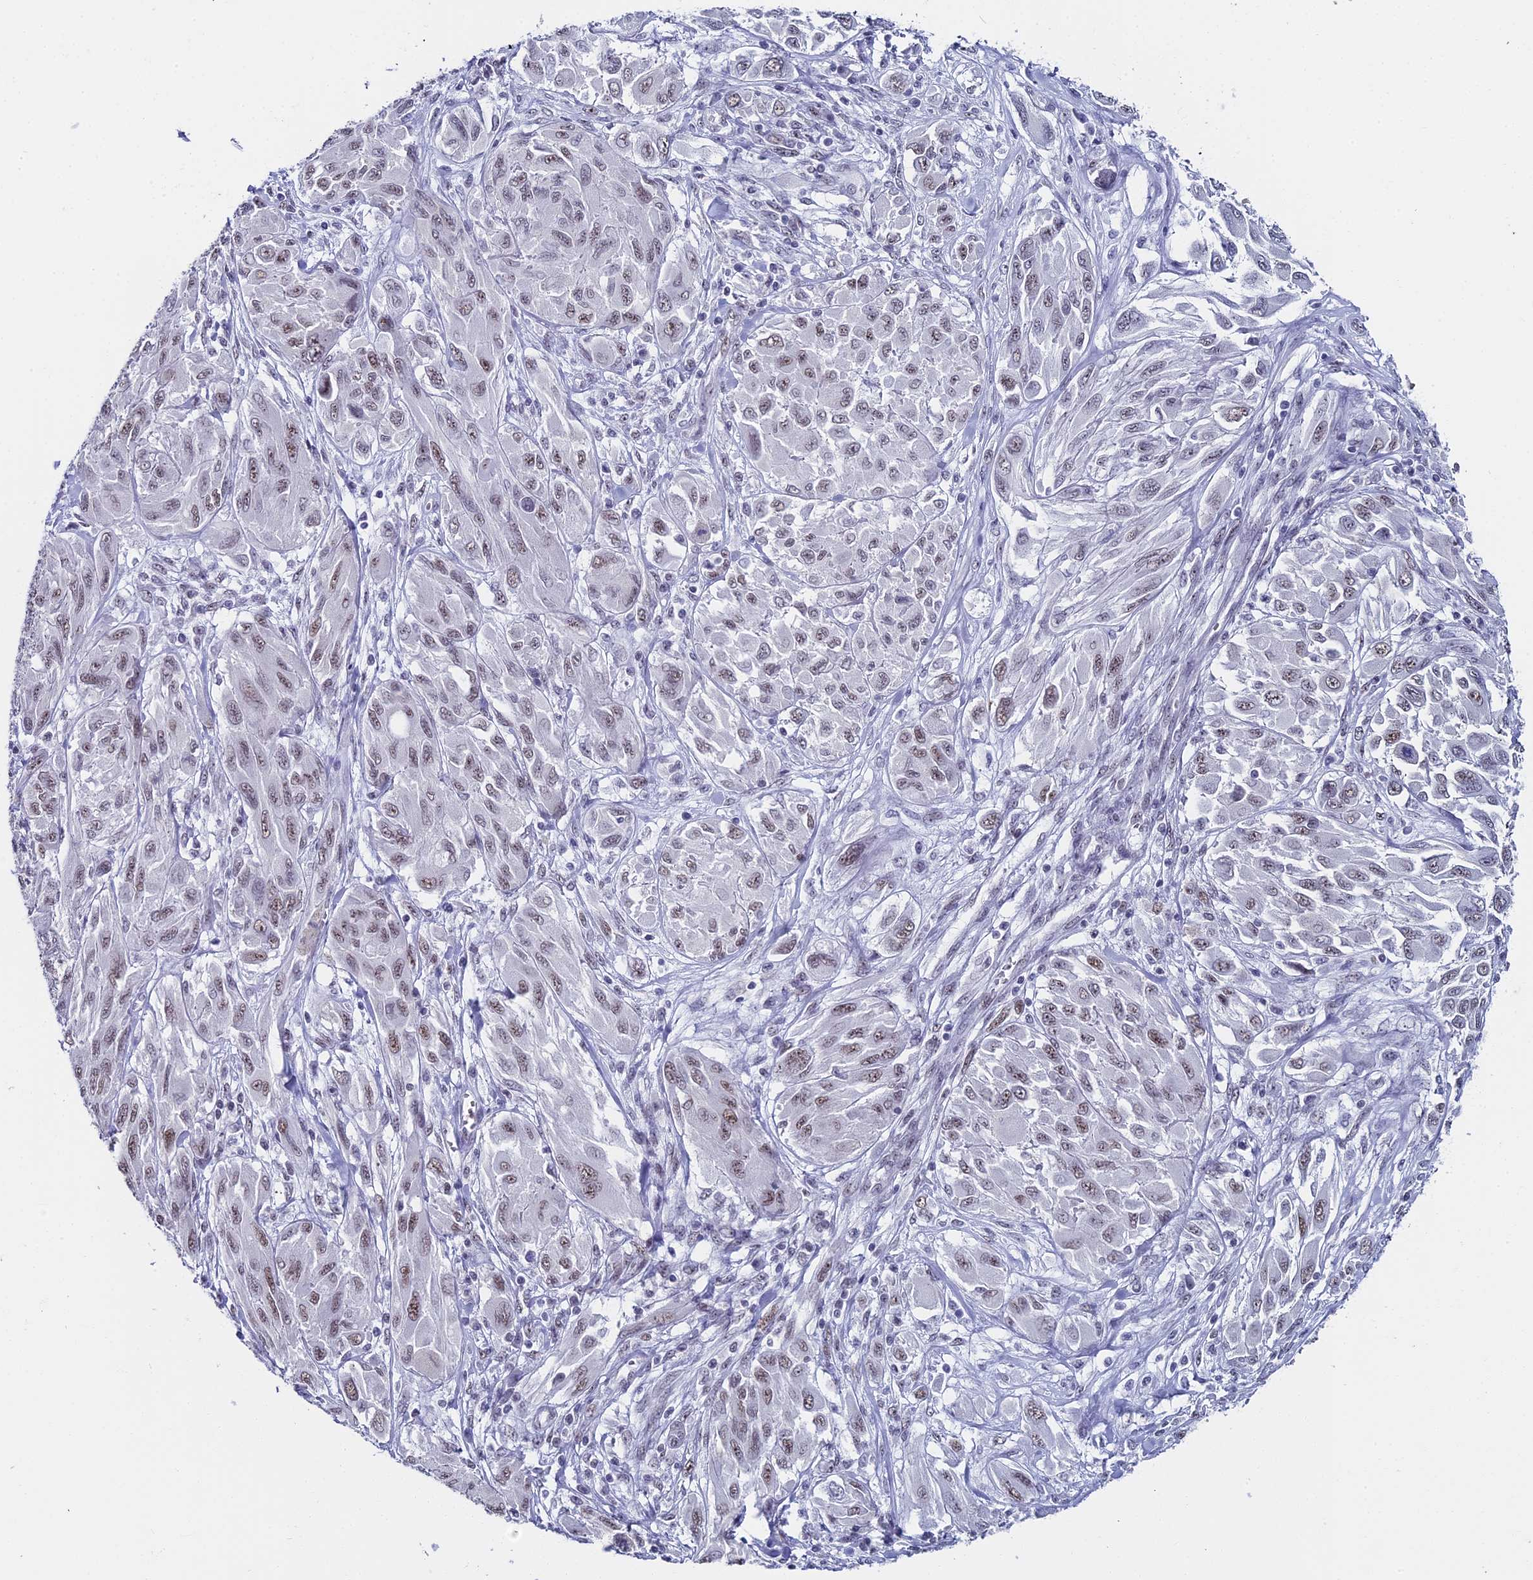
{"staining": {"intensity": "moderate", "quantity": "25%-75%", "location": "nuclear"}, "tissue": "melanoma", "cell_type": "Tumor cells", "image_type": "cancer", "snomed": [{"axis": "morphology", "description": "Malignant melanoma, NOS"}, {"axis": "topography", "description": "Skin"}], "caption": "DAB (3,3'-diaminobenzidine) immunohistochemical staining of melanoma displays moderate nuclear protein staining in about 25%-75% of tumor cells.", "gene": "CD2BP2", "patient": {"sex": "female", "age": 91}}